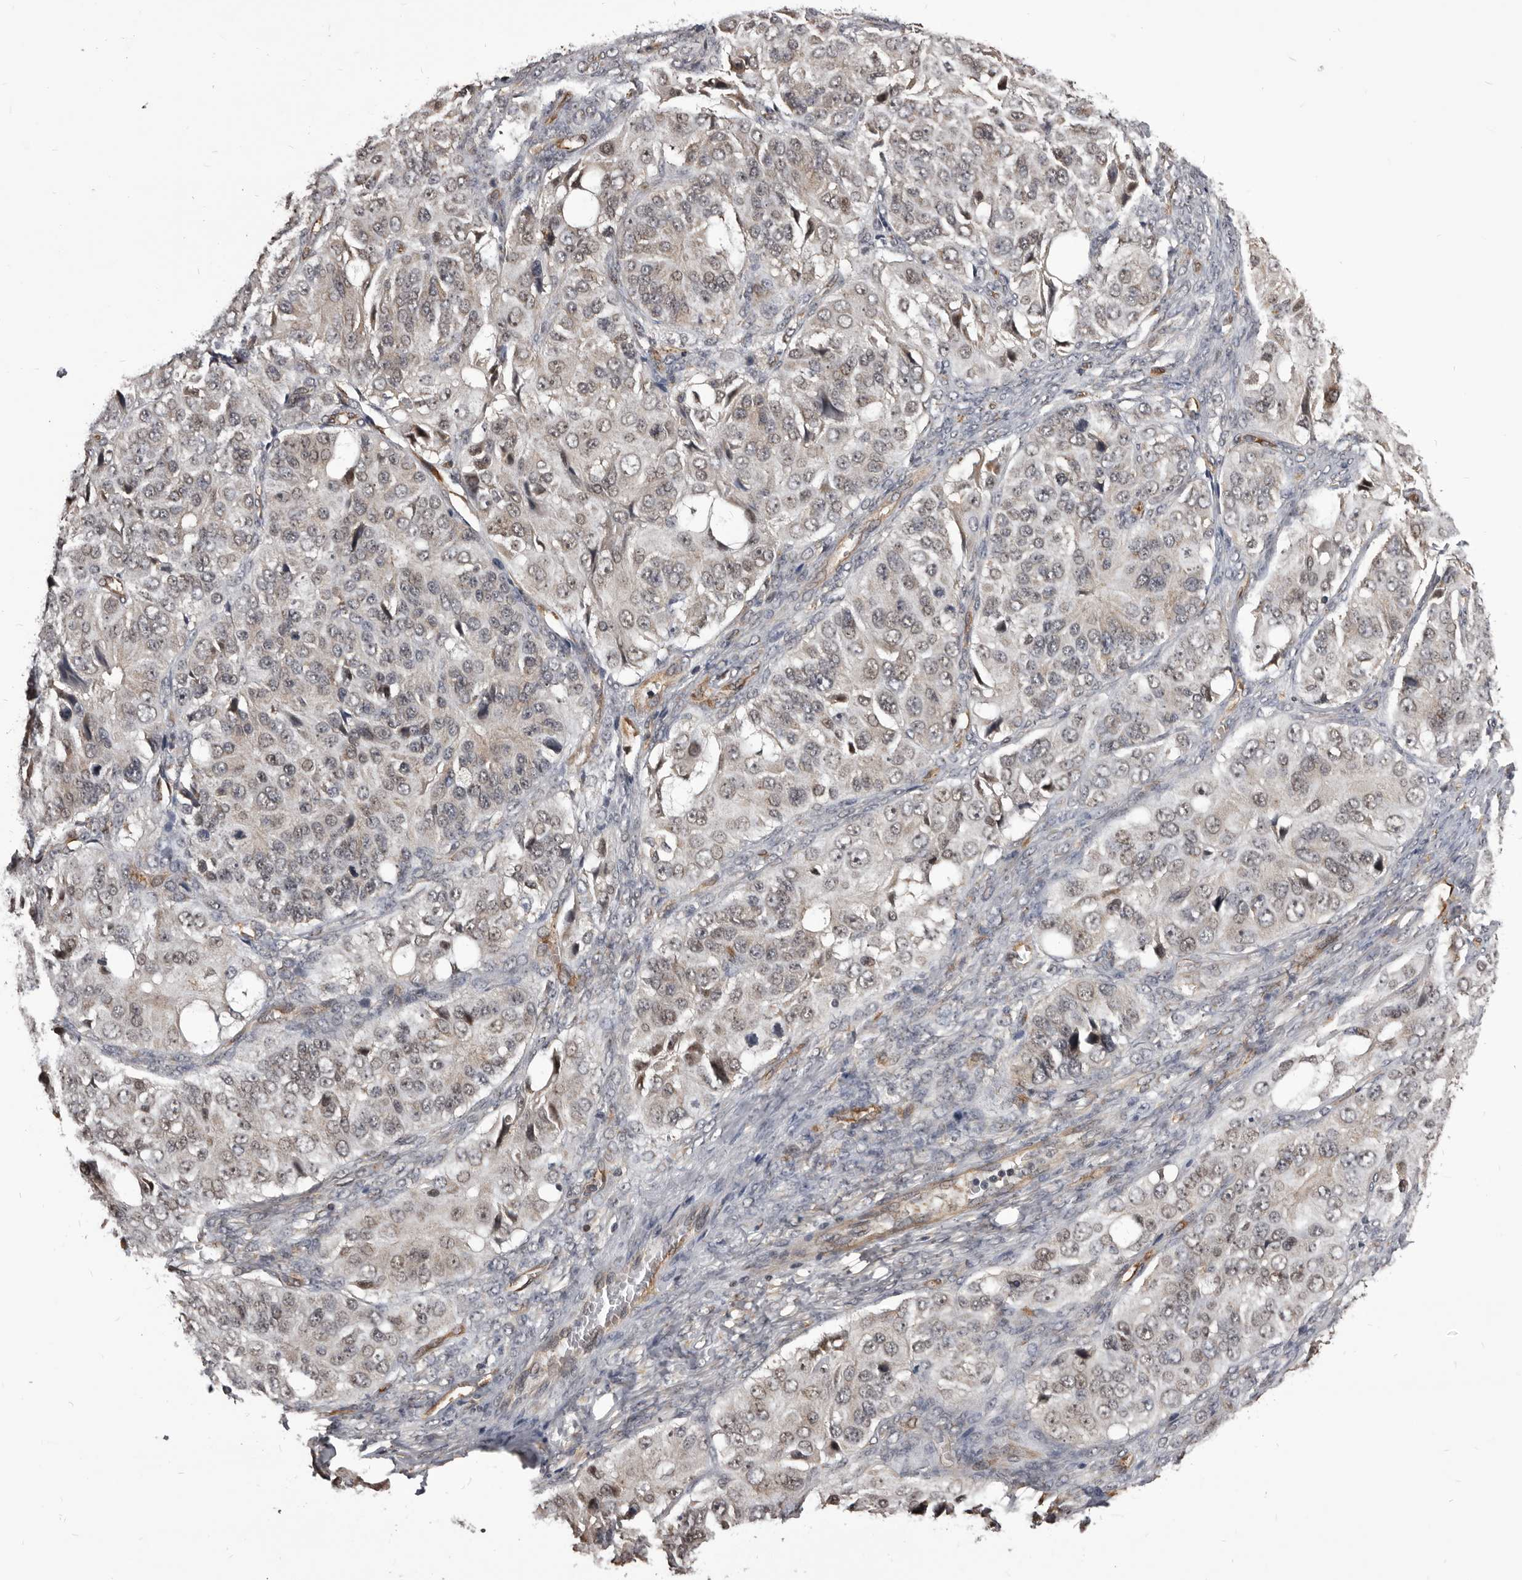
{"staining": {"intensity": "weak", "quantity": "25%-75%", "location": "cytoplasmic/membranous,nuclear"}, "tissue": "ovarian cancer", "cell_type": "Tumor cells", "image_type": "cancer", "snomed": [{"axis": "morphology", "description": "Carcinoma, endometroid"}, {"axis": "topography", "description": "Ovary"}], "caption": "High-power microscopy captured an immunohistochemistry (IHC) photomicrograph of endometroid carcinoma (ovarian), revealing weak cytoplasmic/membranous and nuclear positivity in about 25%-75% of tumor cells.", "gene": "ADAMTS20", "patient": {"sex": "female", "age": 51}}